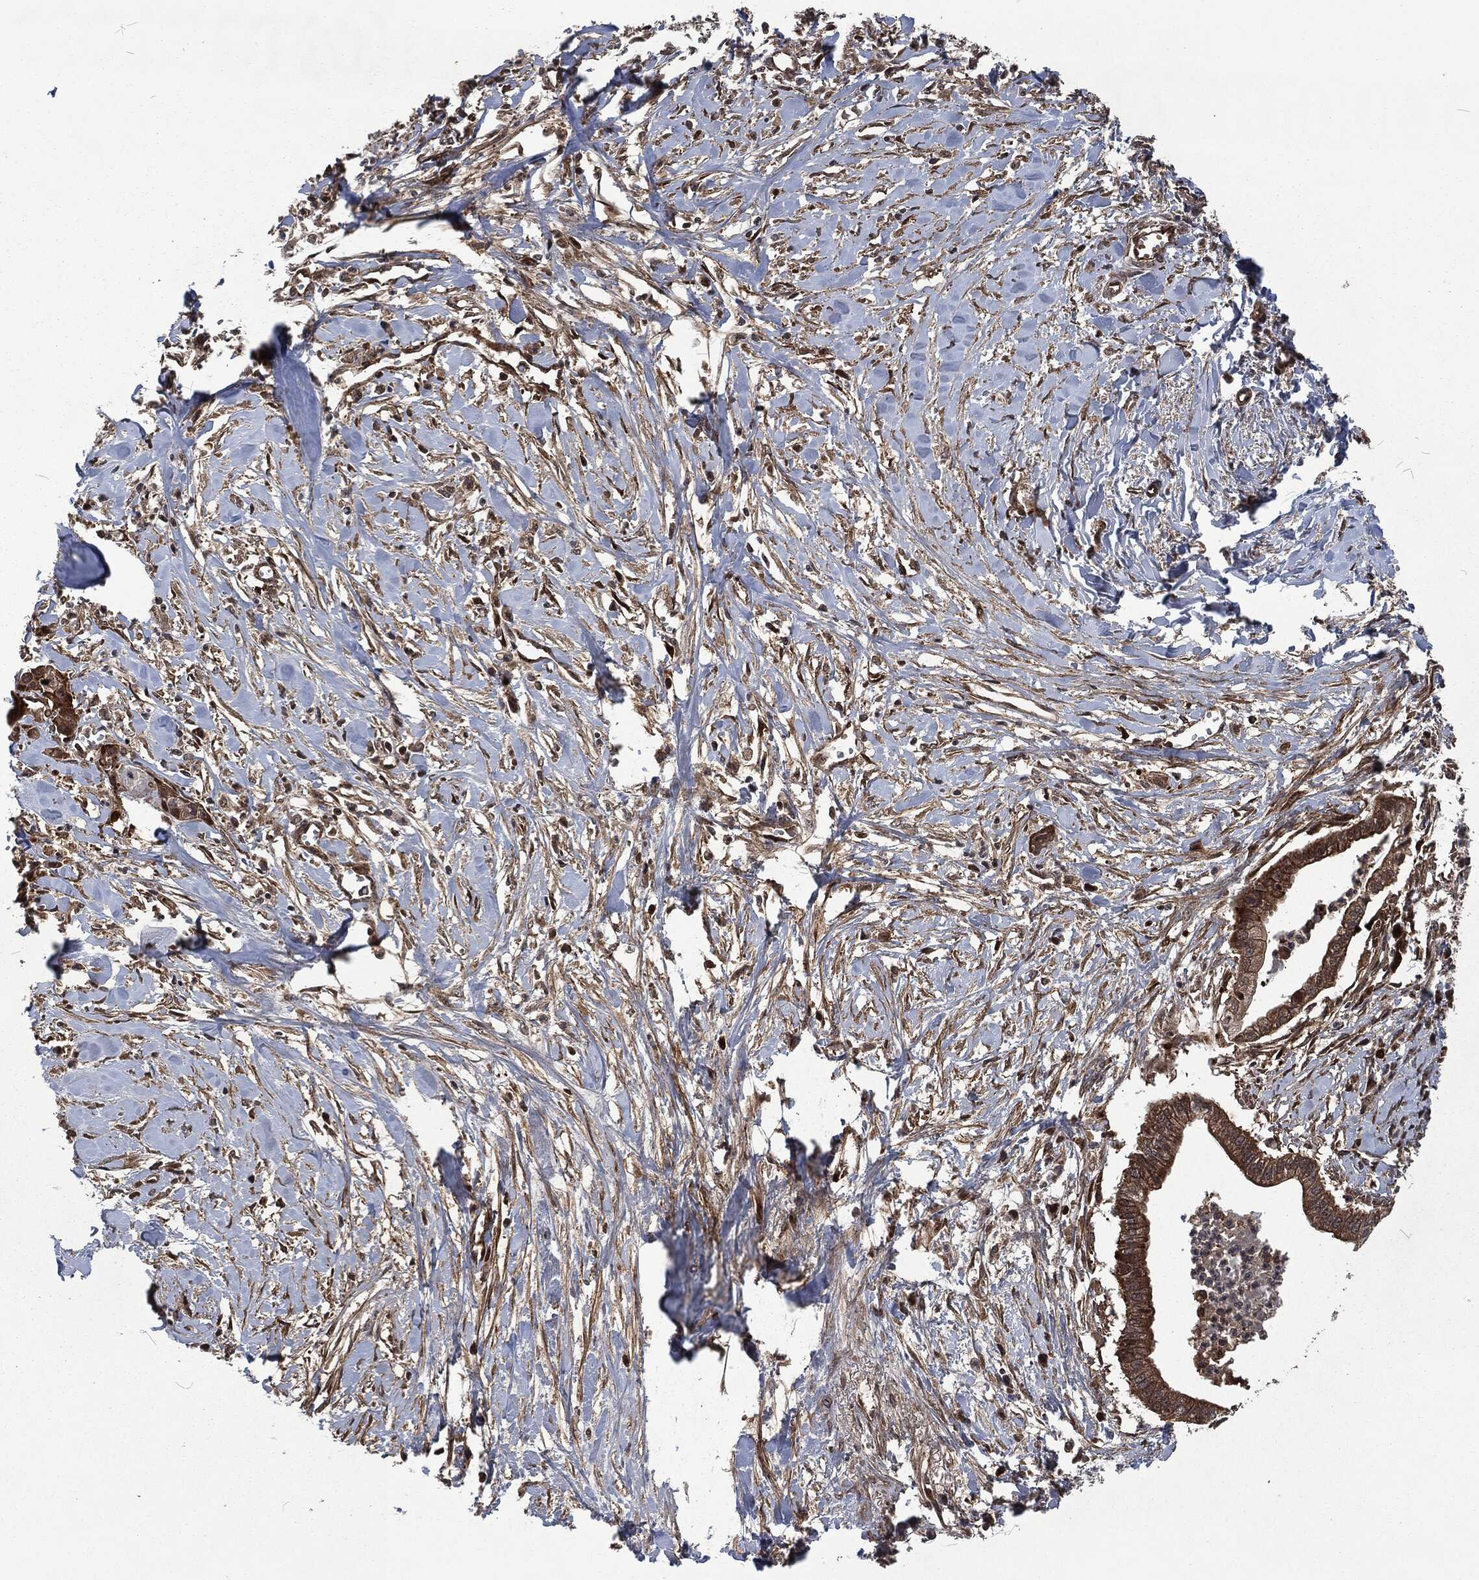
{"staining": {"intensity": "moderate", "quantity": ">75%", "location": "cytoplasmic/membranous"}, "tissue": "pancreatic cancer", "cell_type": "Tumor cells", "image_type": "cancer", "snomed": [{"axis": "morphology", "description": "Normal tissue, NOS"}, {"axis": "morphology", "description": "Adenocarcinoma, NOS"}, {"axis": "topography", "description": "Pancreas"}], "caption": "Protein expression analysis of pancreatic adenocarcinoma exhibits moderate cytoplasmic/membranous expression in about >75% of tumor cells. The staining was performed using DAB, with brown indicating positive protein expression. Nuclei are stained blue with hematoxylin.", "gene": "CMPK2", "patient": {"sex": "female", "age": 58}}